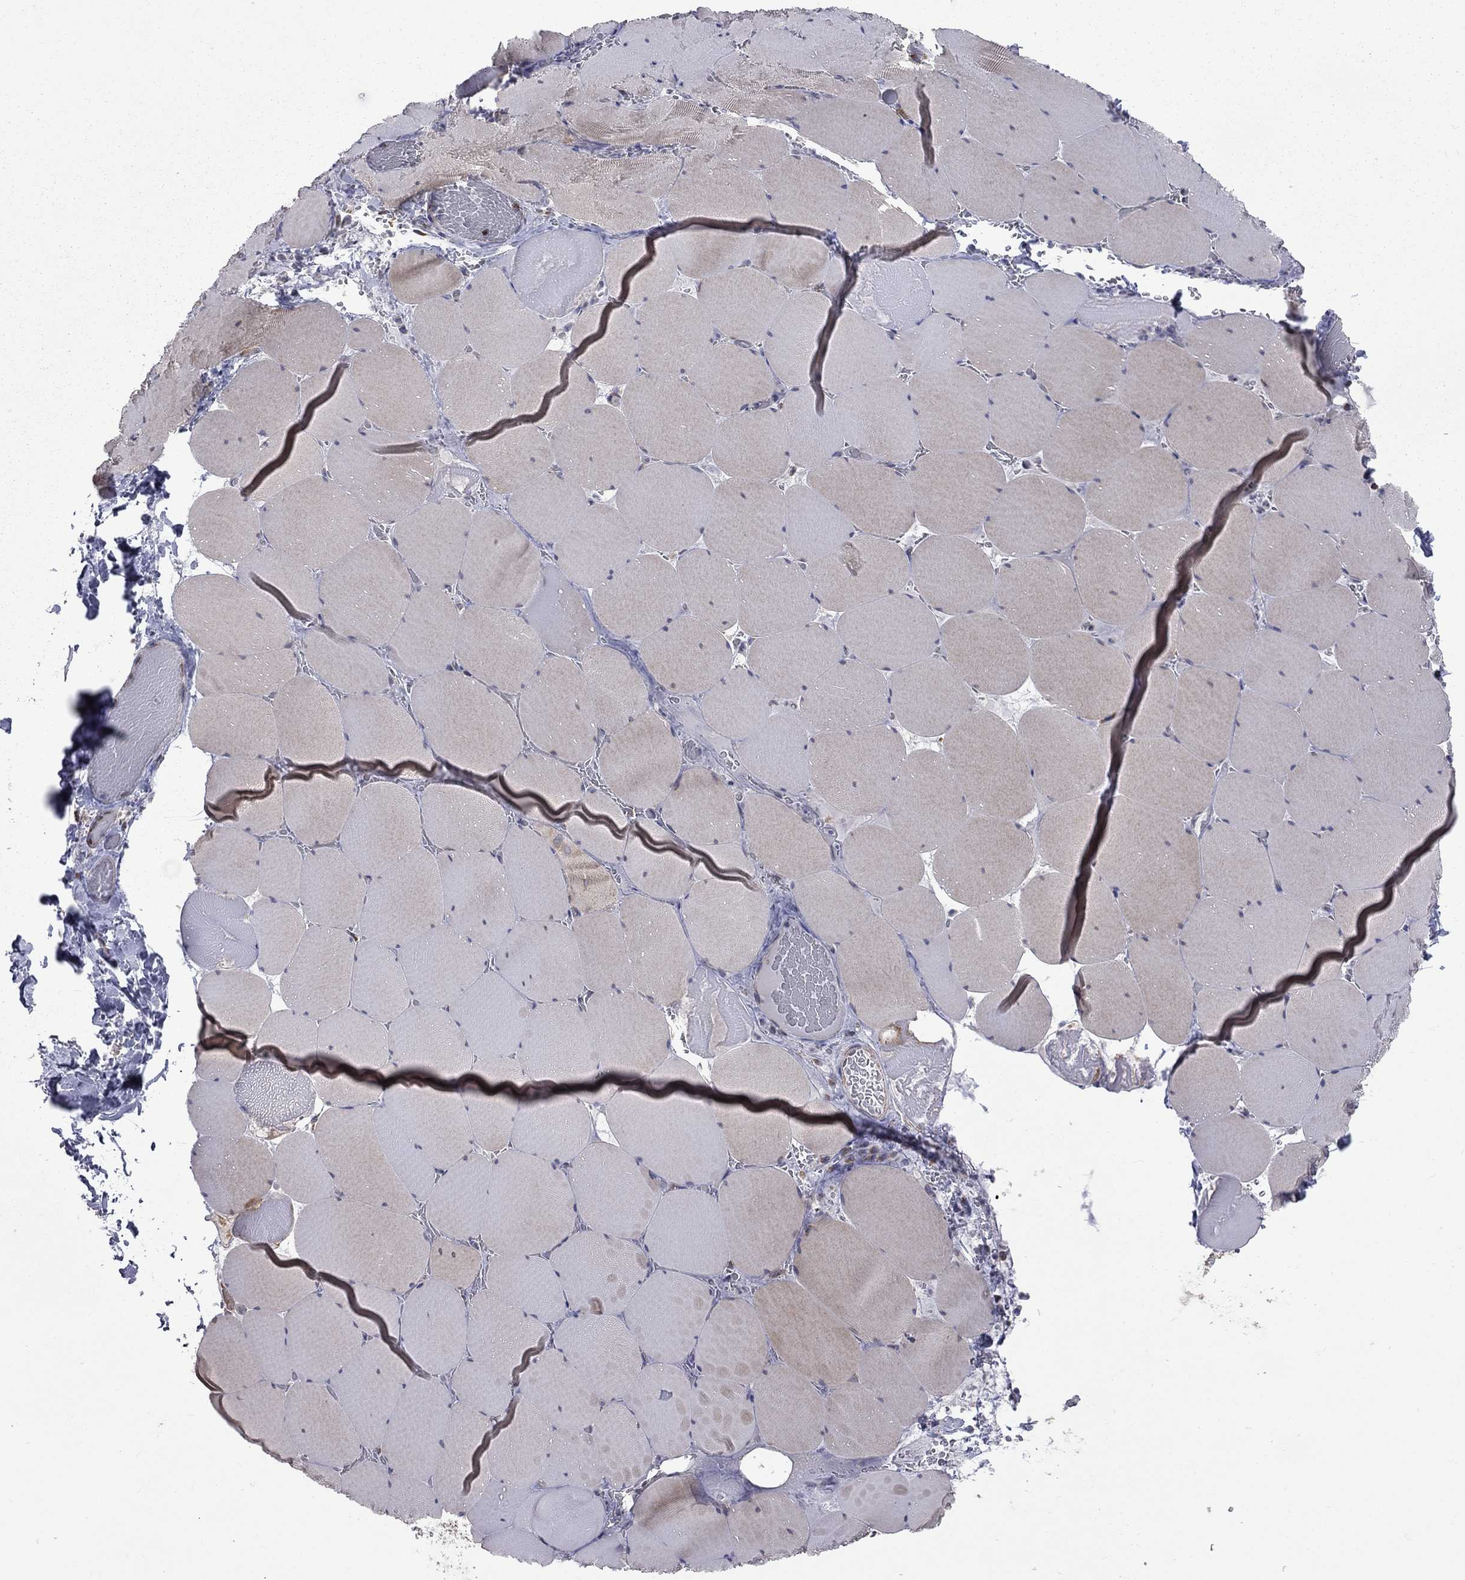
{"staining": {"intensity": "weak", "quantity": "25%-75%", "location": "cytoplasmic/membranous"}, "tissue": "skeletal muscle", "cell_type": "Myocytes", "image_type": "normal", "snomed": [{"axis": "morphology", "description": "Normal tissue, NOS"}, {"axis": "morphology", "description": "Malignant melanoma, Metastatic site"}, {"axis": "topography", "description": "Skeletal muscle"}], "caption": "The histopathology image exhibits immunohistochemical staining of normal skeletal muscle. There is weak cytoplasmic/membranous positivity is present in about 25%-75% of myocytes.", "gene": "CLPTM1", "patient": {"sex": "male", "age": 50}}